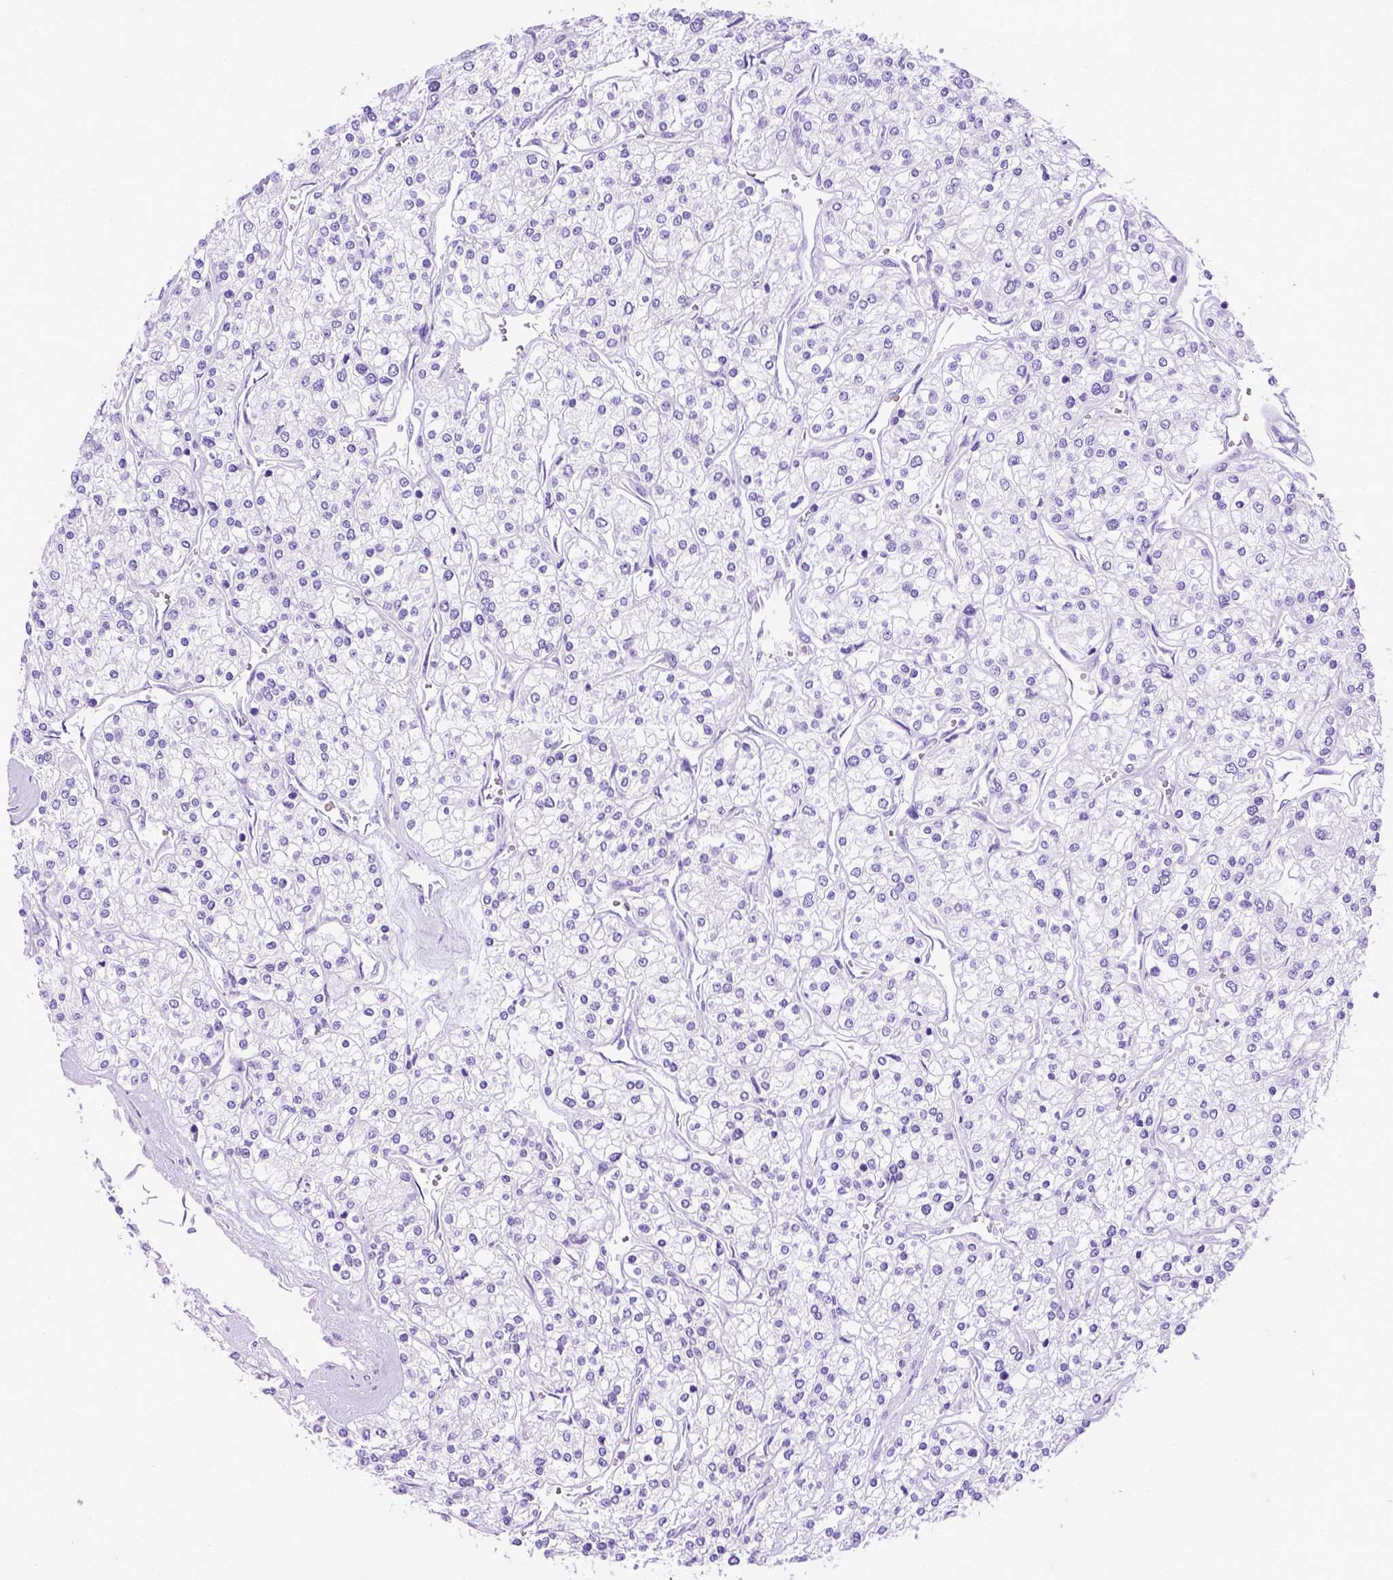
{"staining": {"intensity": "negative", "quantity": "none", "location": "none"}, "tissue": "renal cancer", "cell_type": "Tumor cells", "image_type": "cancer", "snomed": [{"axis": "morphology", "description": "Adenocarcinoma, NOS"}, {"axis": "topography", "description": "Kidney"}], "caption": "IHC histopathology image of neoplastic tissue: human adenocarcinoma (renal) stained with DAB (3,3'-diaminobenzidine) shows no significant protein staining in tumor cells.", "gene": "MEOX2", "patient": {"sex": "male", "age": 80}}